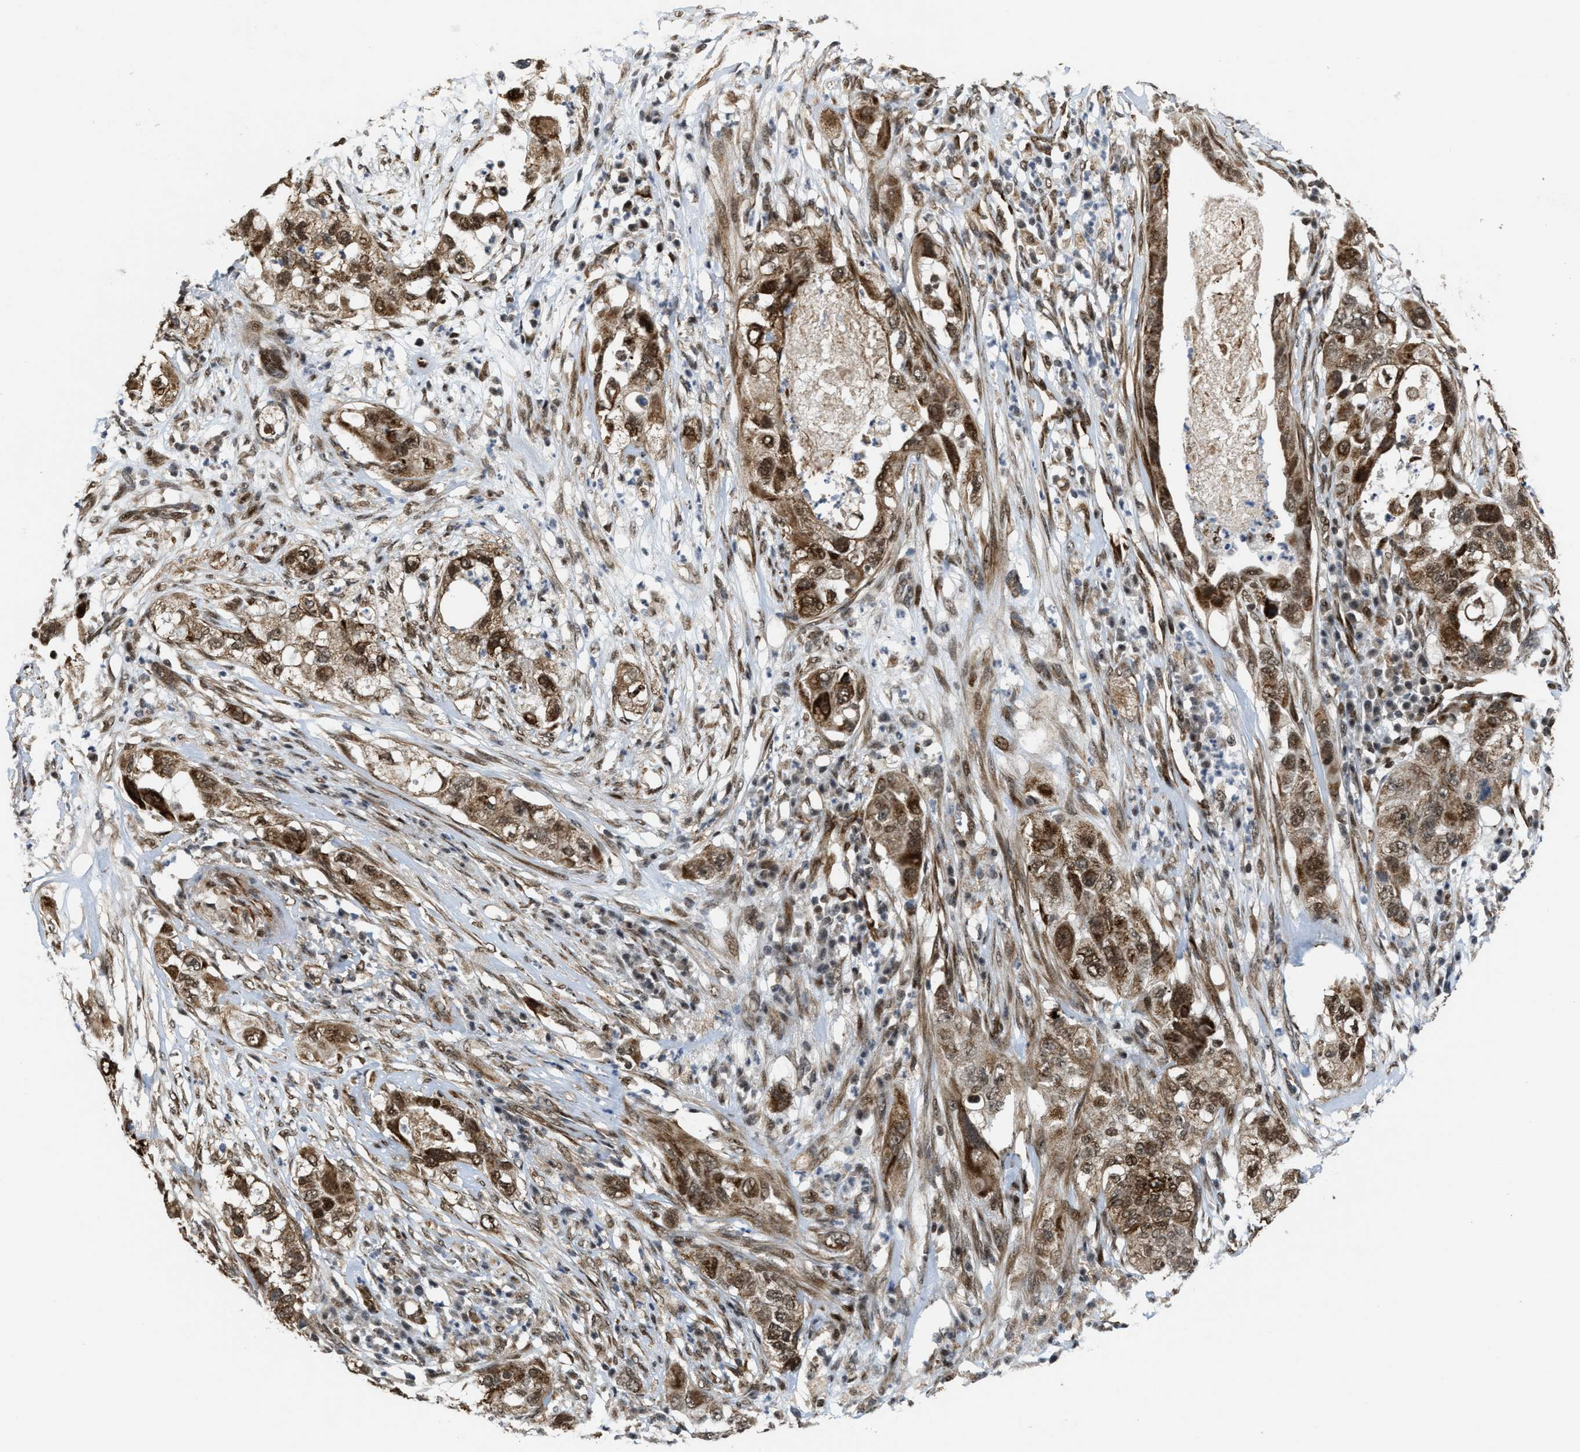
{"staining": {"intensity": "moderate", "quantity": ">75%", "location": "cytoplasmic/membranous,nuclear"}, "tissue": "pancreatic cancer", "cell_type": "Tumor cells", "image_type": "cancer", "snomed": [{"axis": "morphology", "description": "Adenocarcinoma, NOS"}, {"axis": "topography", "description": "Pancreas"}], "caption": "This micrograph exhibits immunohistochemistry (IHC) staining of pancreatic cancer (adenocarcinoma), with medium moderate cytoplasmic/membranous and nuclear staining in approximately >75% of tumor cells.", "gene": "ZNF250", "patient": {"sex": "female", "age": 78}}